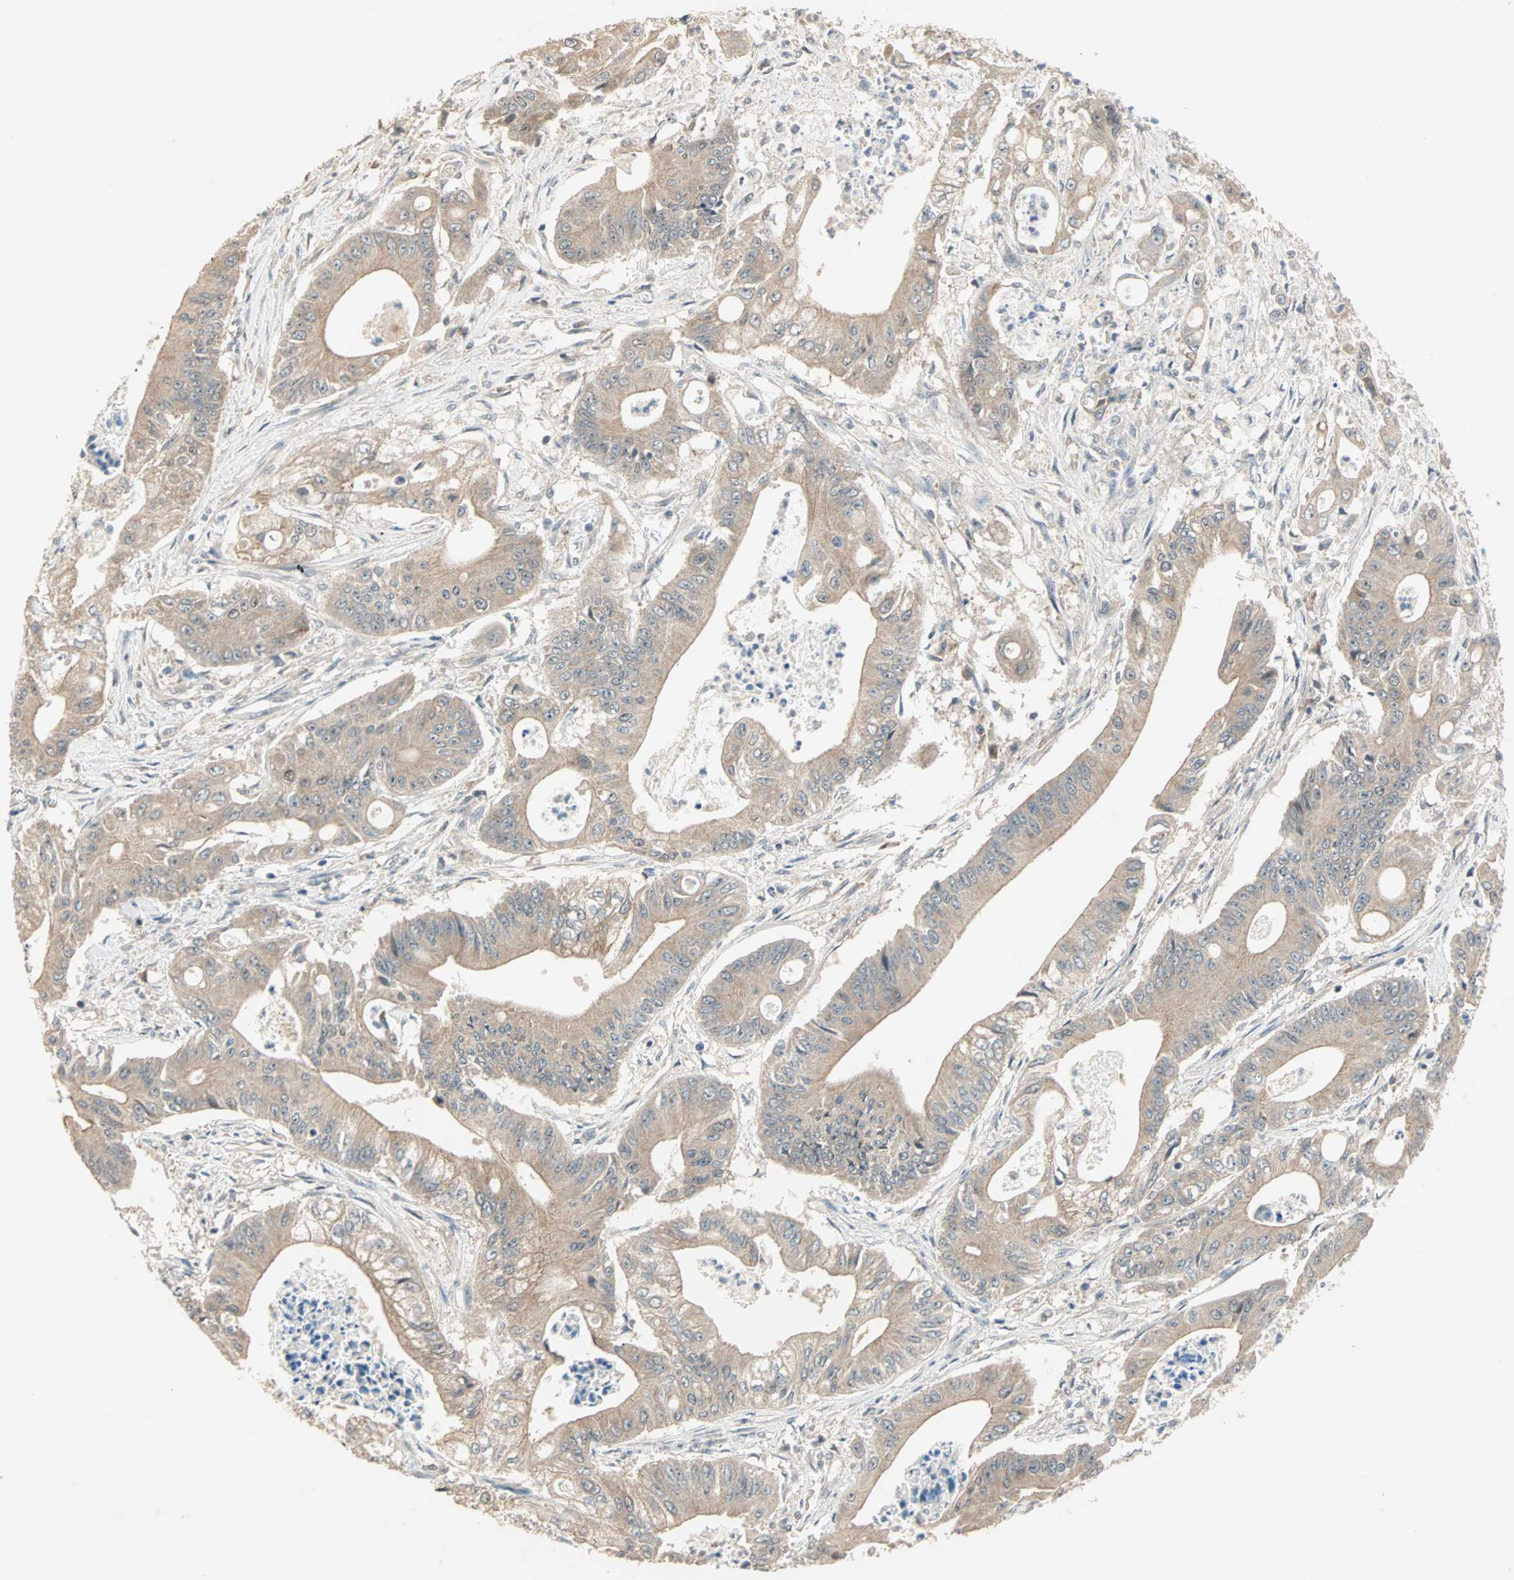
{"staining": {"intensity": "moderate", "quantity": ">75%", "location": "cytoplasmic/membranous"}, "tissue": "pancreatic cancer", "cell_type": "Tumor cells", "image_type": "cancer", "snomed": [{"axis": "morphology", "description": "Normal tissue, NOS"}, {"axis": "topography", "description": "Lymph node"}], "caption": "A brown stain highlights moderate cytoplasmic/membranous staining of a protein in pancreatic cancer tumor cells.", "gene": "TTF2", "patient": {"sex": "male", "age": 62}}